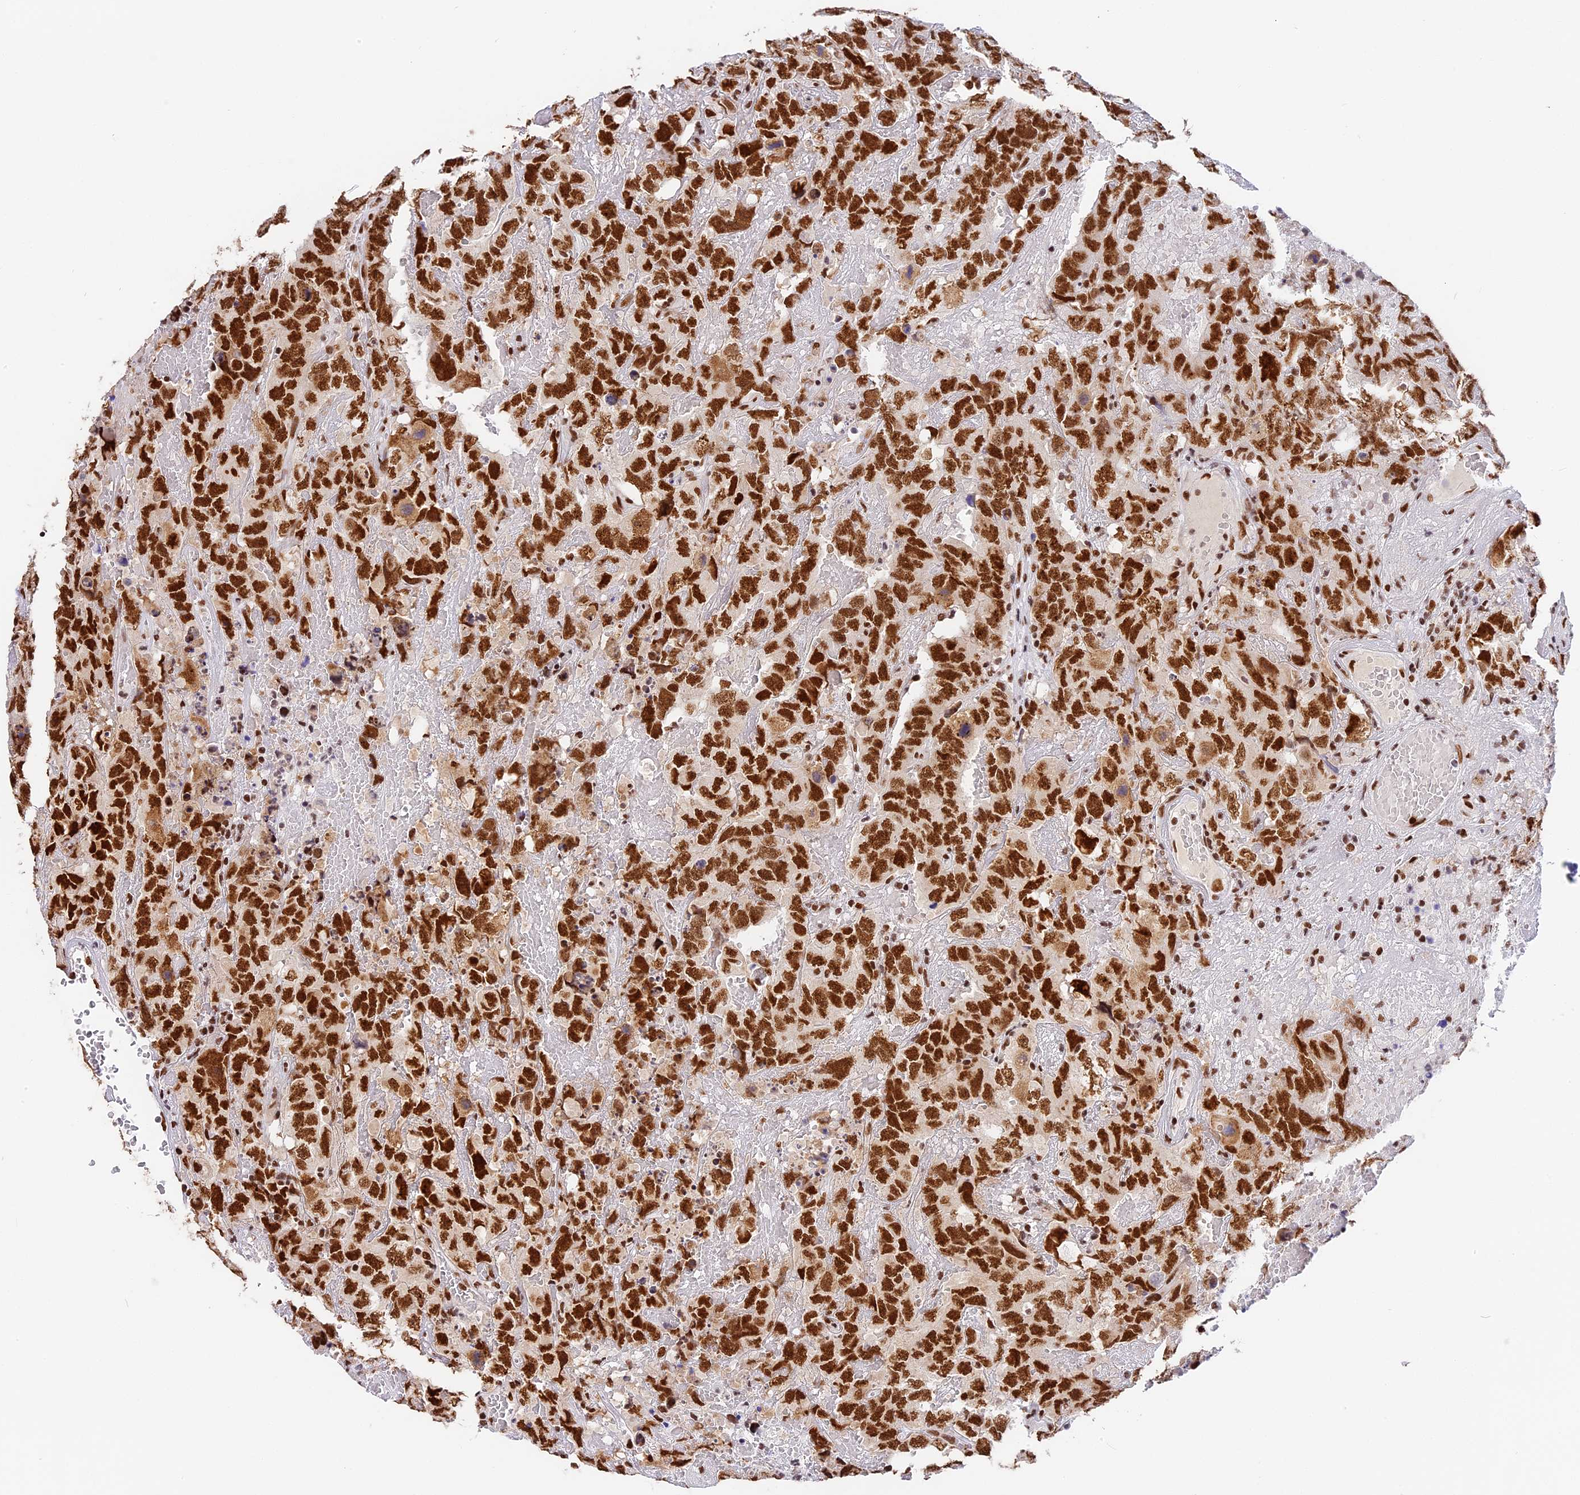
{"staining": {"intensity": "strong", "quantity": ">75%", "location": "nuclear"}, "tissue": "testis cancer", "cell_type": "Tumor cells", "image_type": "cancer", "snomed": [{"axis": "morphology", "description": "Carcinoma, Embryonal, NOS"}, {"axis": "topography", "description": "Testis"}], "caption": "Testis cancer stained for a protein displays strong nuclear positivity in tumor cells. Nuclei are stained in blue.", "gene": "SBNO1", "patient": {"sex": "male", "age": 45}}